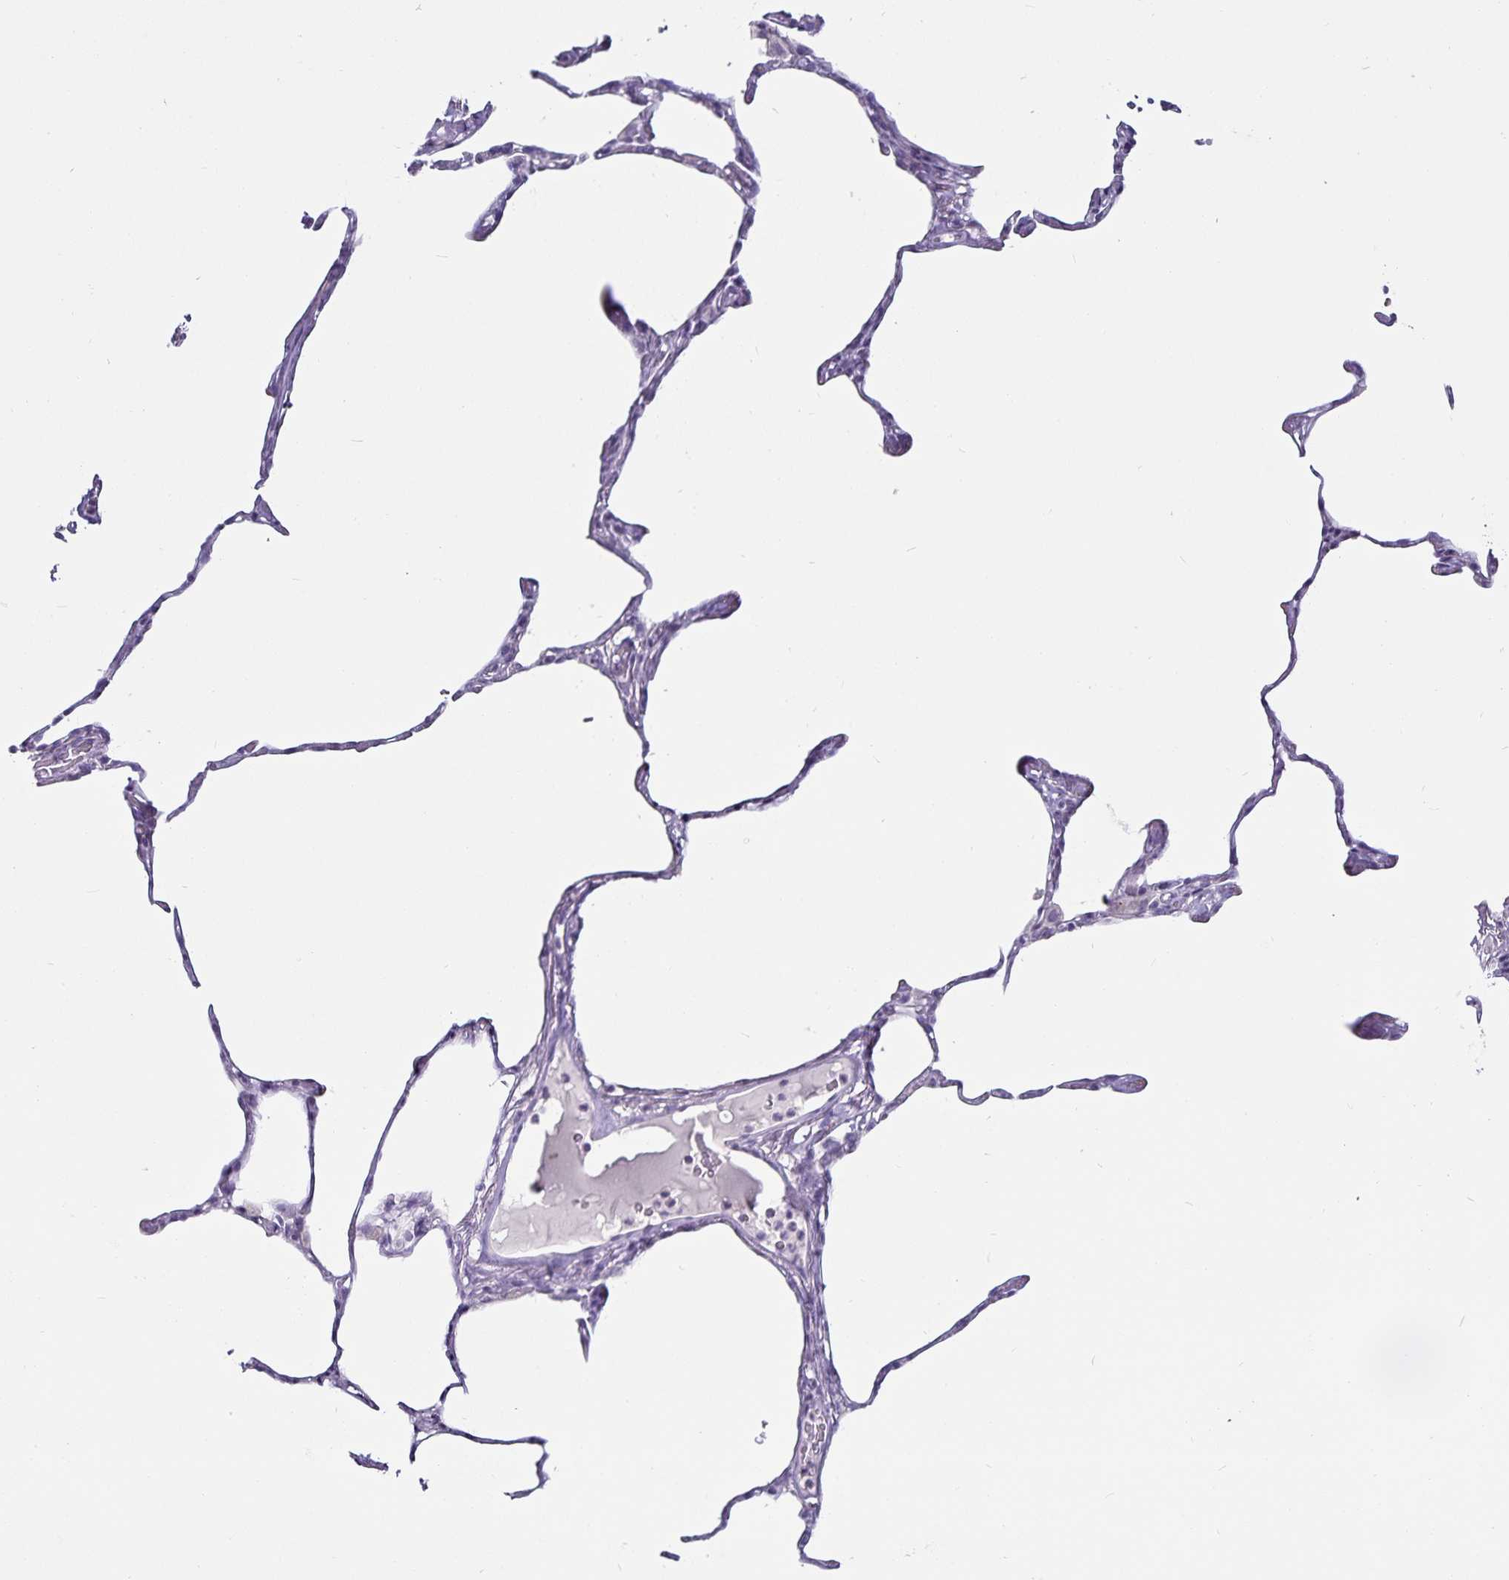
{"staining": {"intensity": "negative", "quantity": "none", "location": "none"}, "tissue": "lung", "cell_type": "Alveolar cells", "image_type": "normal", "snomed": [{"axis": "morphology", "description": "Normal tissue, NOS"}, {"axis": "topography", "description": "Lung"}], "caption": "Lung stained for a protein using IHC exhibits no expression alveolar cells.", "gene": "CA12", "patient": {"sex": "male", "age": 65}}